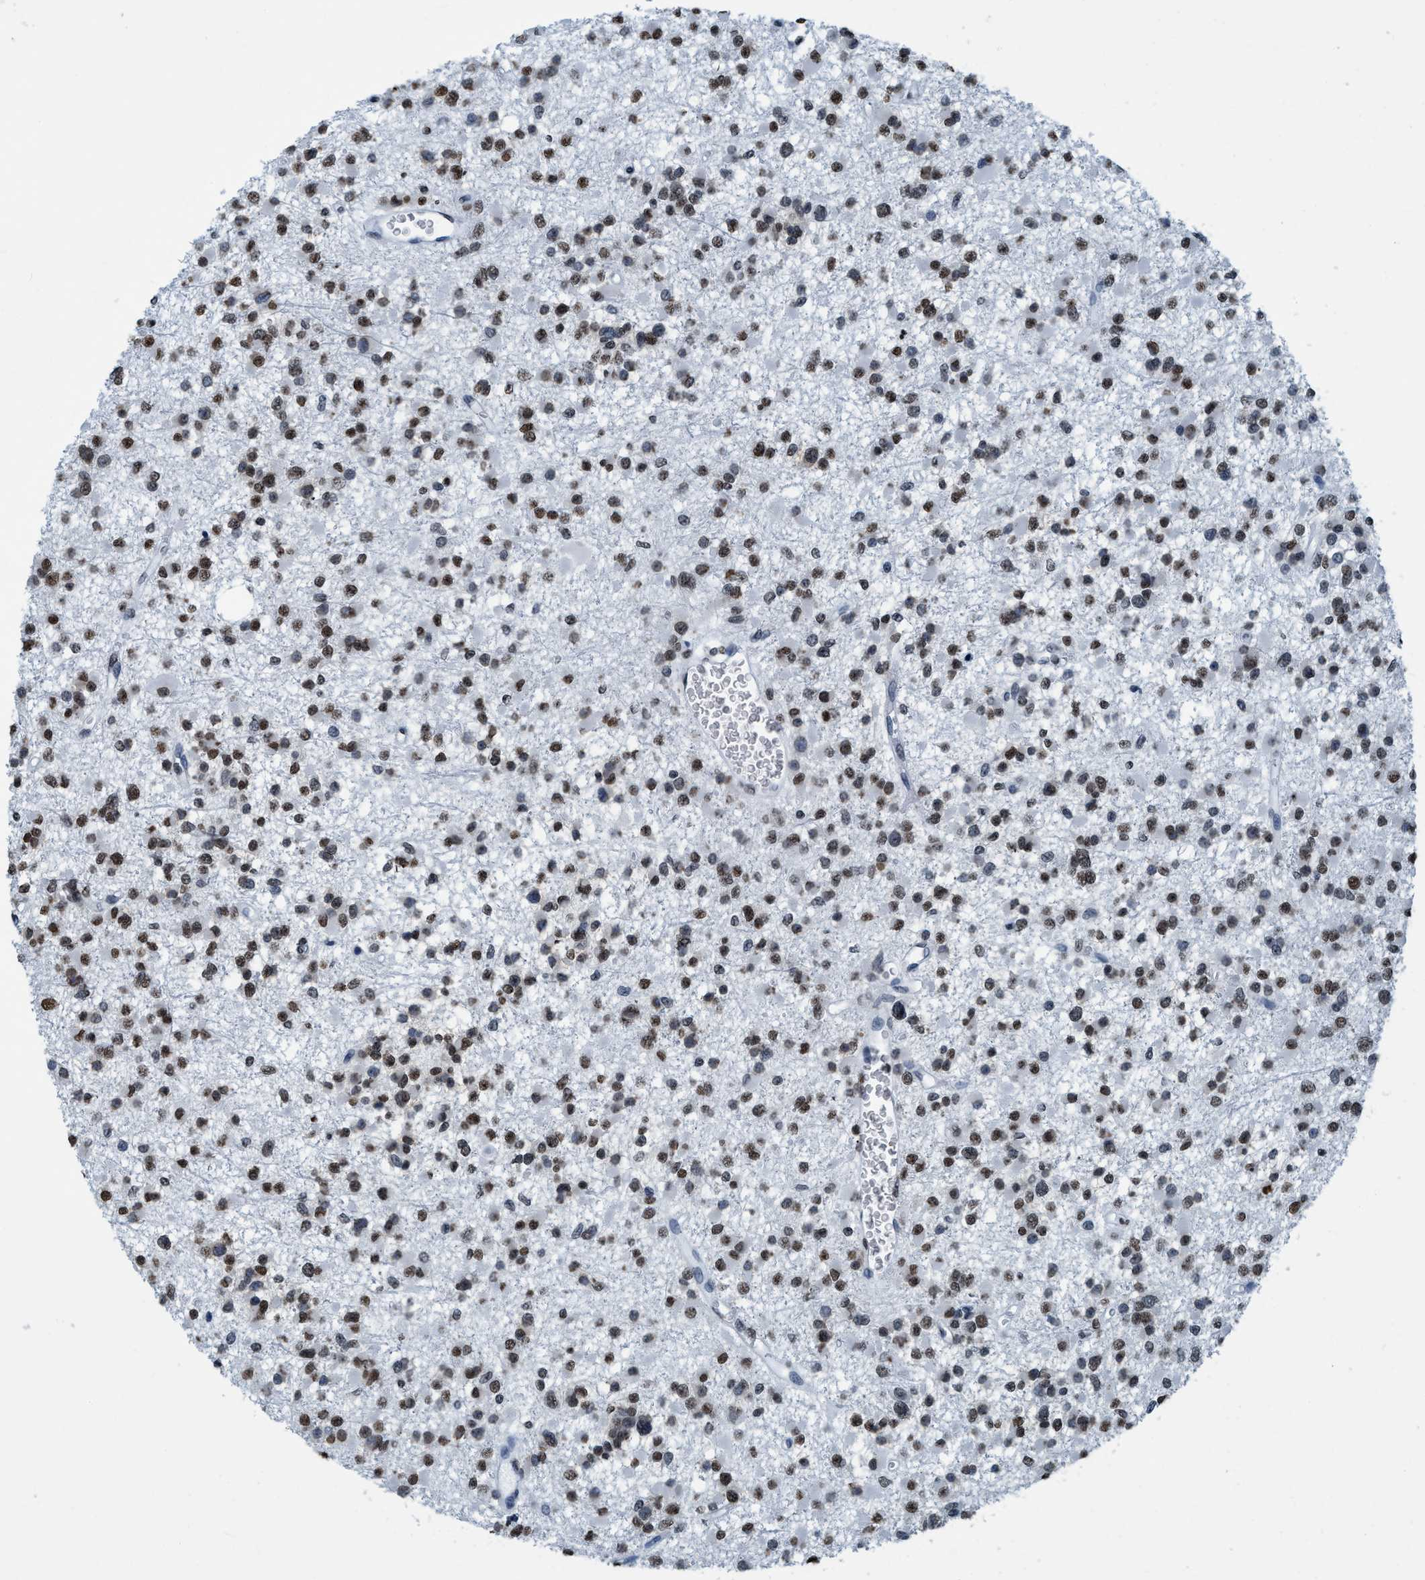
{"staining": {"intensity": "moderate", "quantity": ">75%", "location": "nuclear"}, "tissue": "glioma", "cell_type": "Tumor cells", "image_type": "cancer", "snomed": [{"axis": "morphology", "description": "Glioma, malignant, Low grade"}, {"axis": "topography", "description": "Brain"}], "caption": "Protein expression analysis of glioma displays moderate nuclear staining in about >75% of tumor cells.", "gene": "CCNE2", "patient": {"sex": "female", "age": 22}}